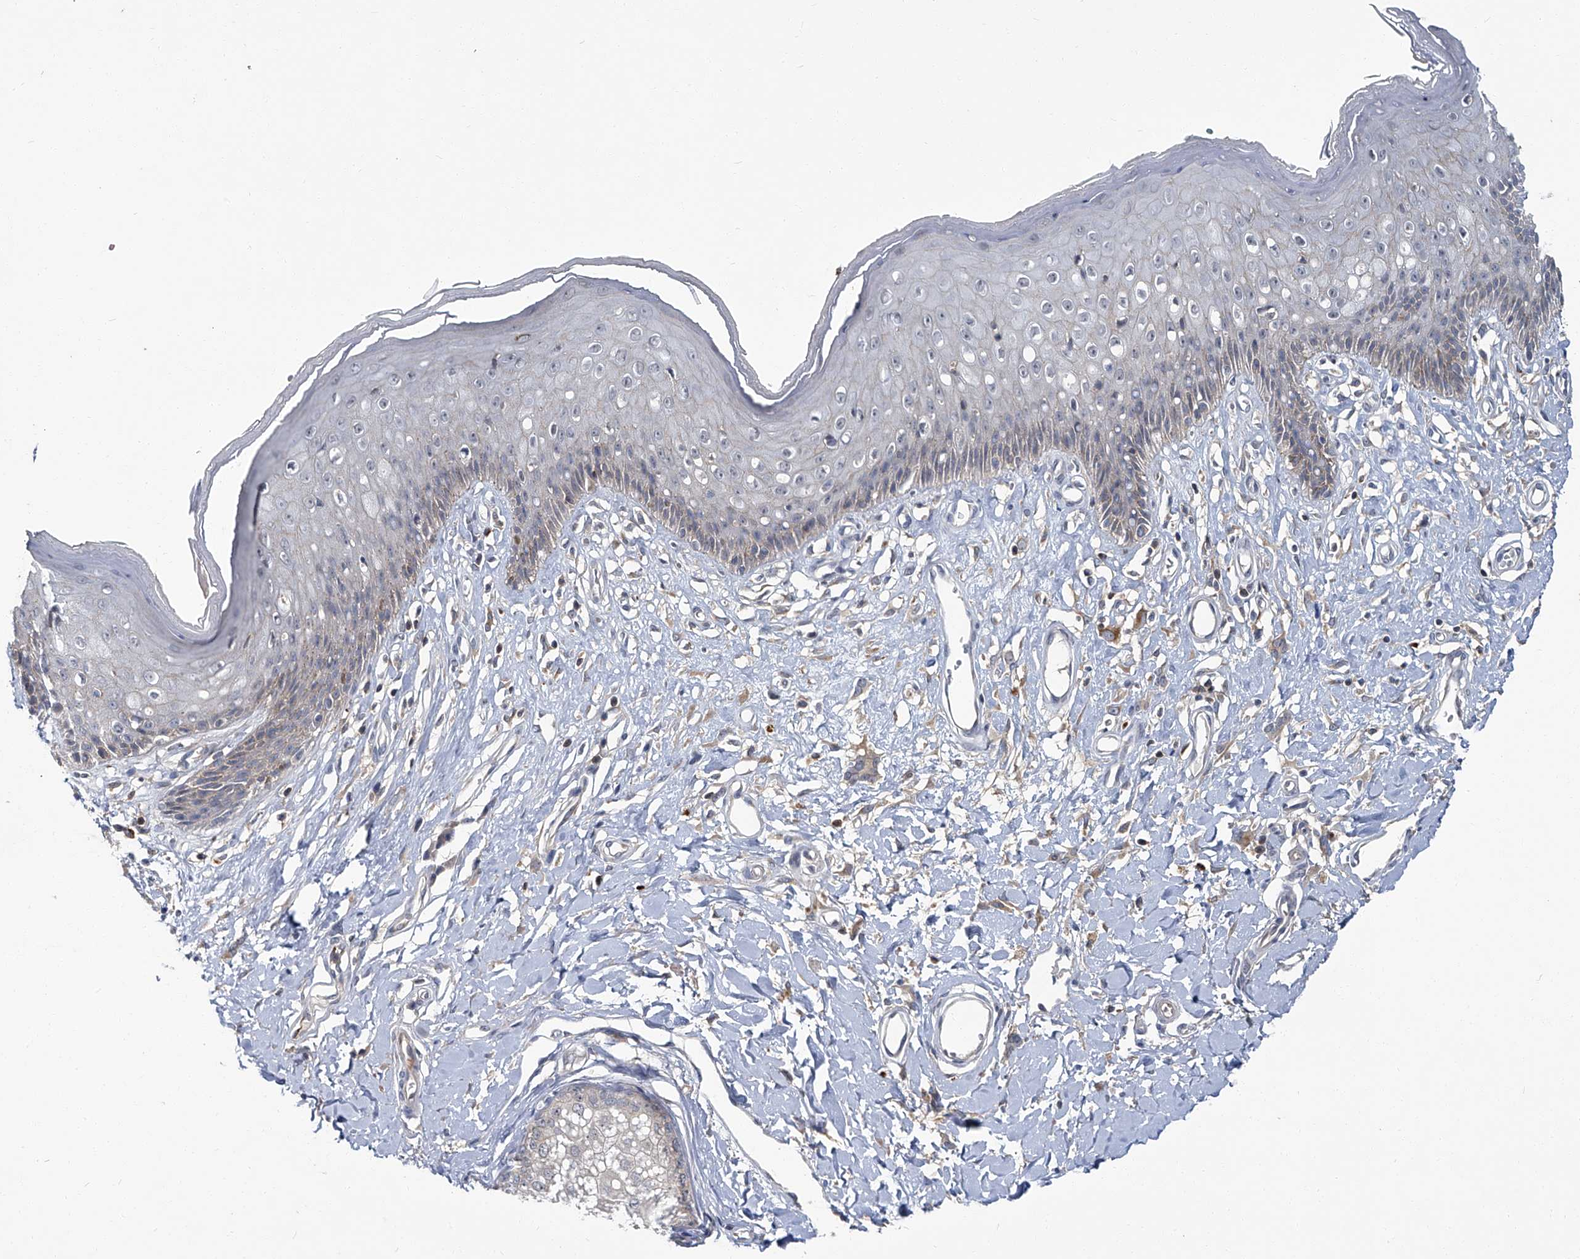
{"staining": {"intensity": "negative", "quantity": "none", "location": "none"}, "tissue": "skin", "cell_type": "Epidermal cells", "image_type": "normal", "snomed": [{"axis": "morphology", "description": "Normal tissue, NOS"}, {"axis": "morphology", "description": "Squamous cell carcinoma, NOS"}, {"axis": "topography", "description": "Vulva"}], "caption": "The histopathology image reveals no staining of epidermal cells in unremarkable skin. (DAB (3,3'-diaminobenzidine) immunohistochemistry (IHC), high magnification).", "gene": "AKNAD1", "patient": {"sex": "female", "age": 85}}